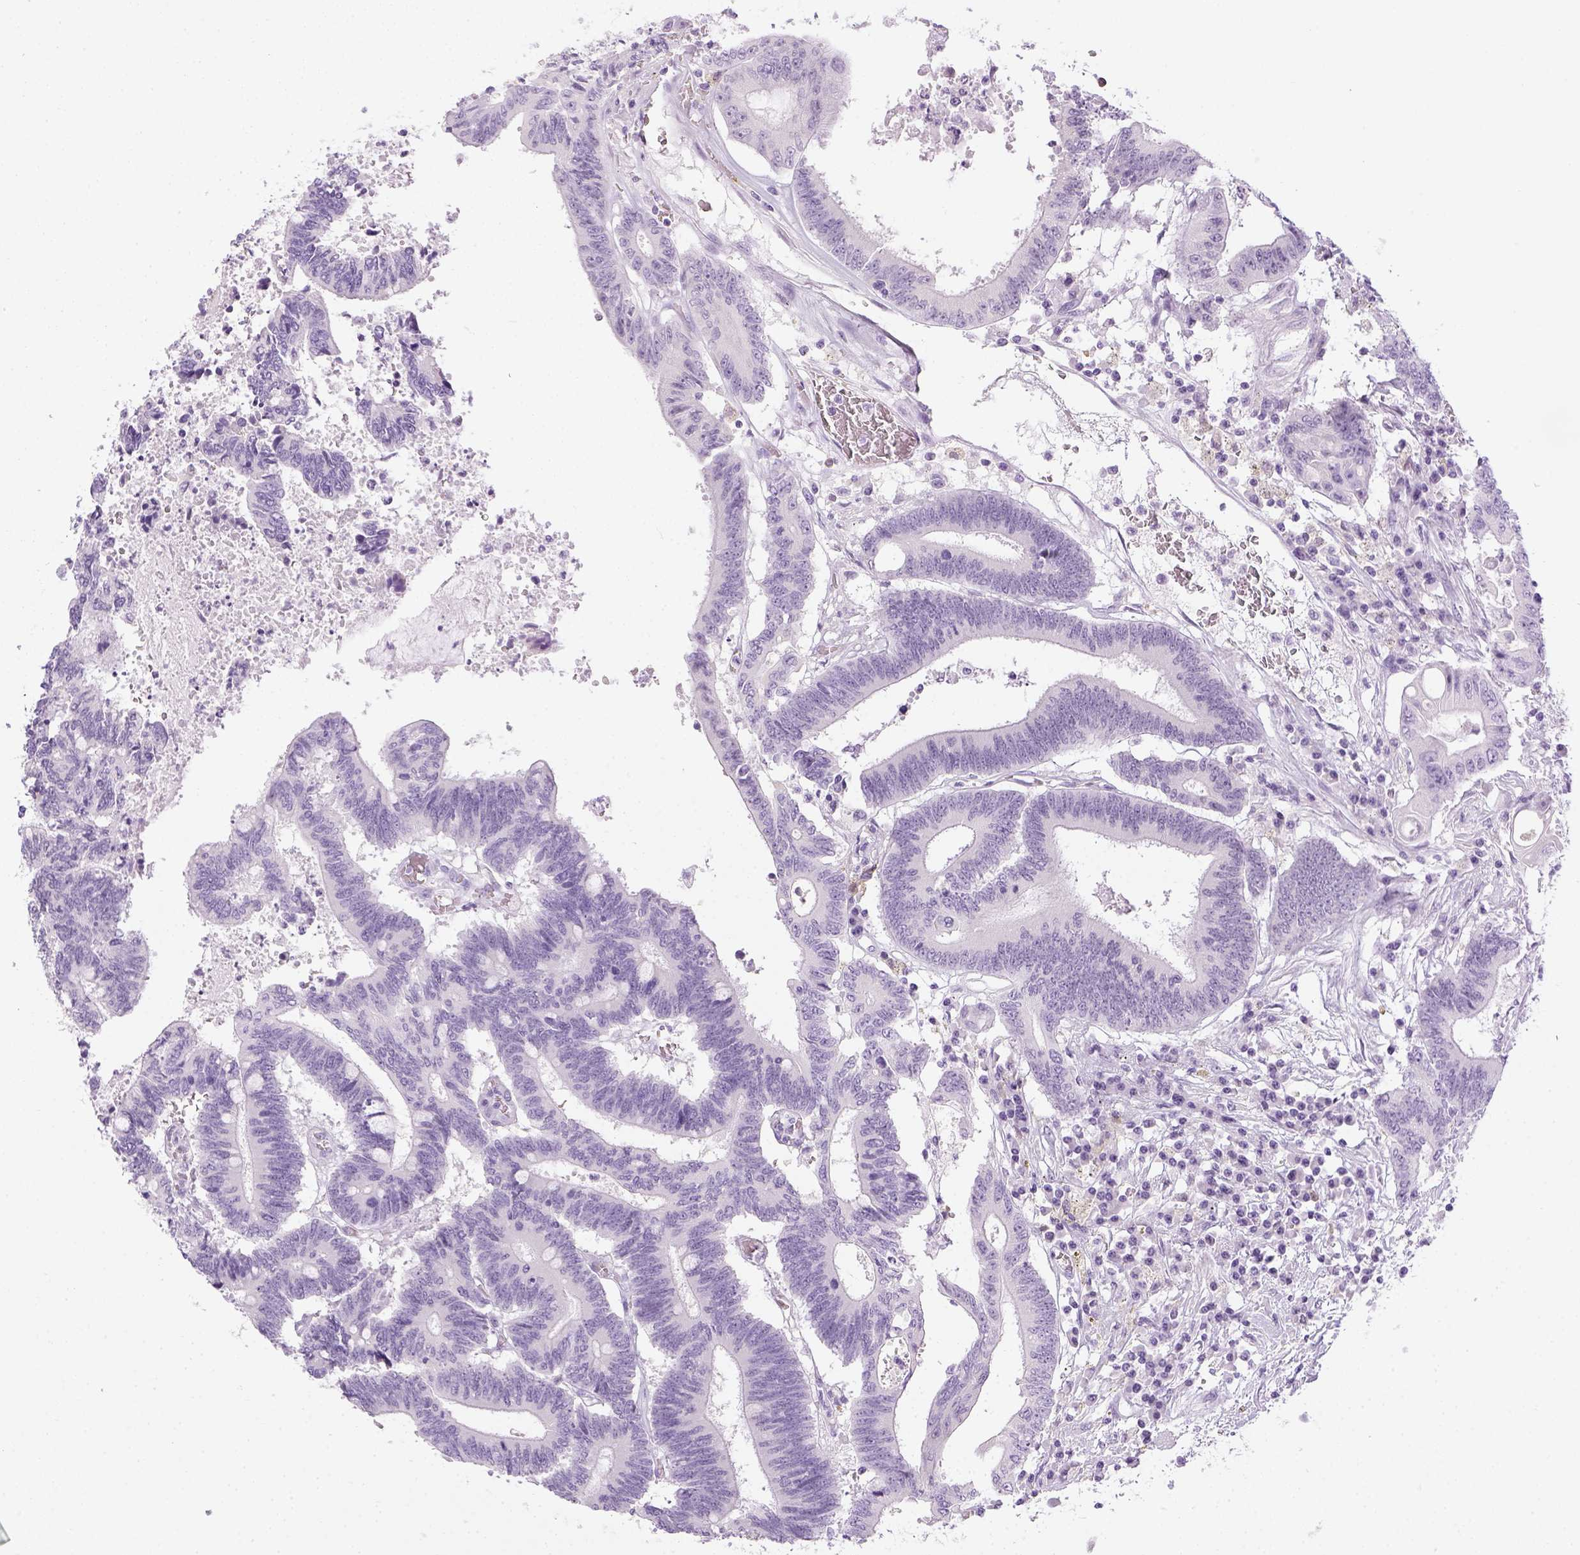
{"staining": {"intensity": "negative", "quantity": "none", "location": "none"}, "tissue": "colorectal cancer", "cell_type": "Tumor cells", "image_type": "cancer", "snomed": [{"axis": "morphology", "description": "Adenocarcinoma, NOS"}, {"axis": "topography", "description": "Rectum"}], "caption": "The histopathology image exhibits no significant expression in tumor cells of adenocarcinoma (colorectal).", "gene": "LGSN", "patient": {"sex": "male", "age": 54}}